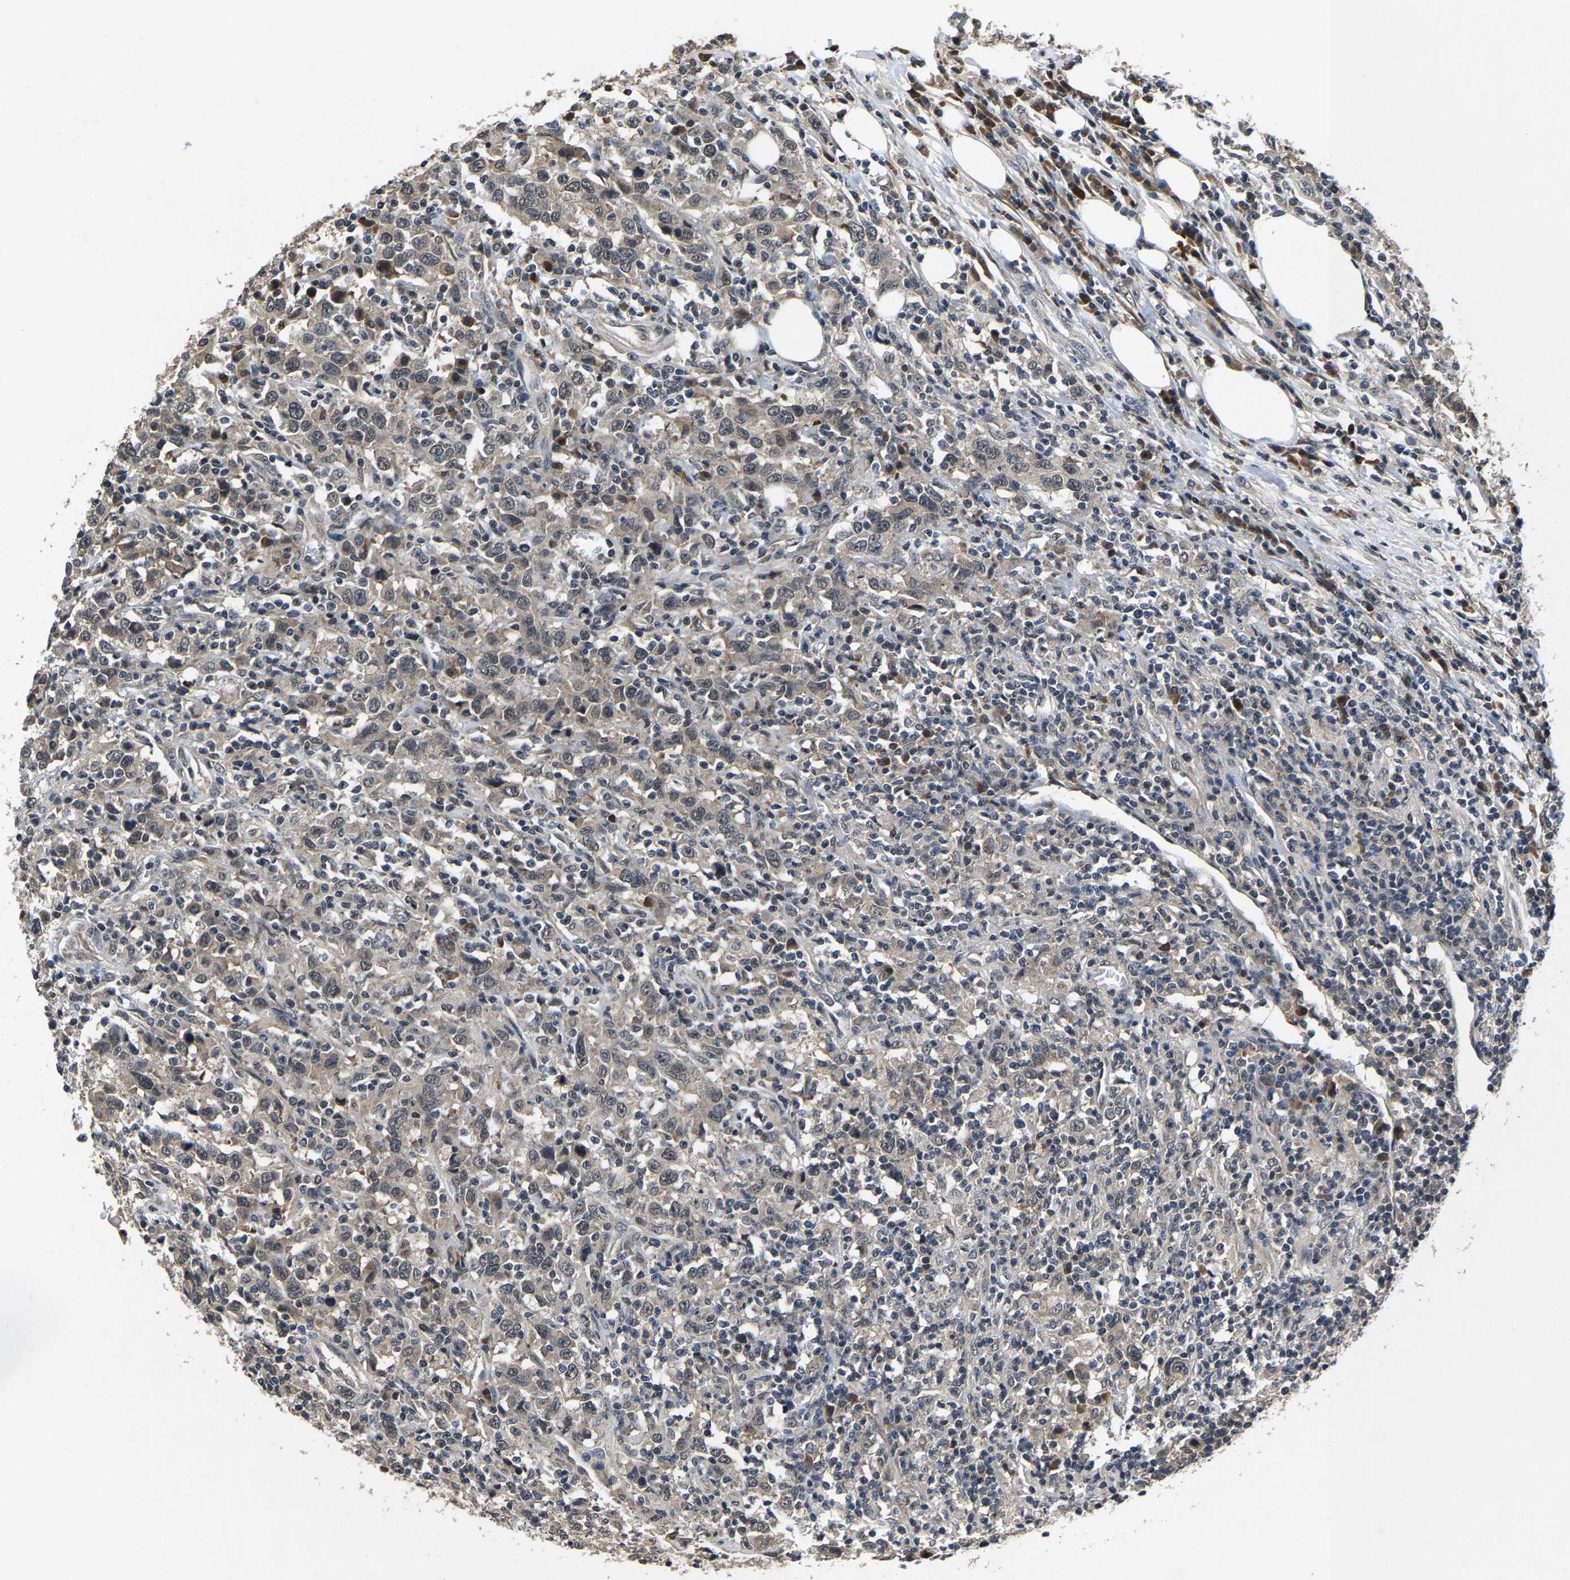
{"staining": {"intensity": "weak", "quantity": "<25%", "location": "cytoplasmic/membranous"}, "tissue": "urothelial cancer", "cell_type": "Tumor cells", "image_type": "cancer", "snomed": [{"axis": "morphology", "description": "Urothelial carcinoma, High grade"}, {"axis": "topography", "description": "Urinary bladder"}], "caption": "Immunohistochemistry photomicrograph of urothelial carcinoma (high-grade) stained for a protein (brown), which displays no positivity in tumor cells. (DAB immunohistochemistry with hematoxylin counter stain).", "gene": "HUWE1", "patient": {"sex": "male", "age": 61}}